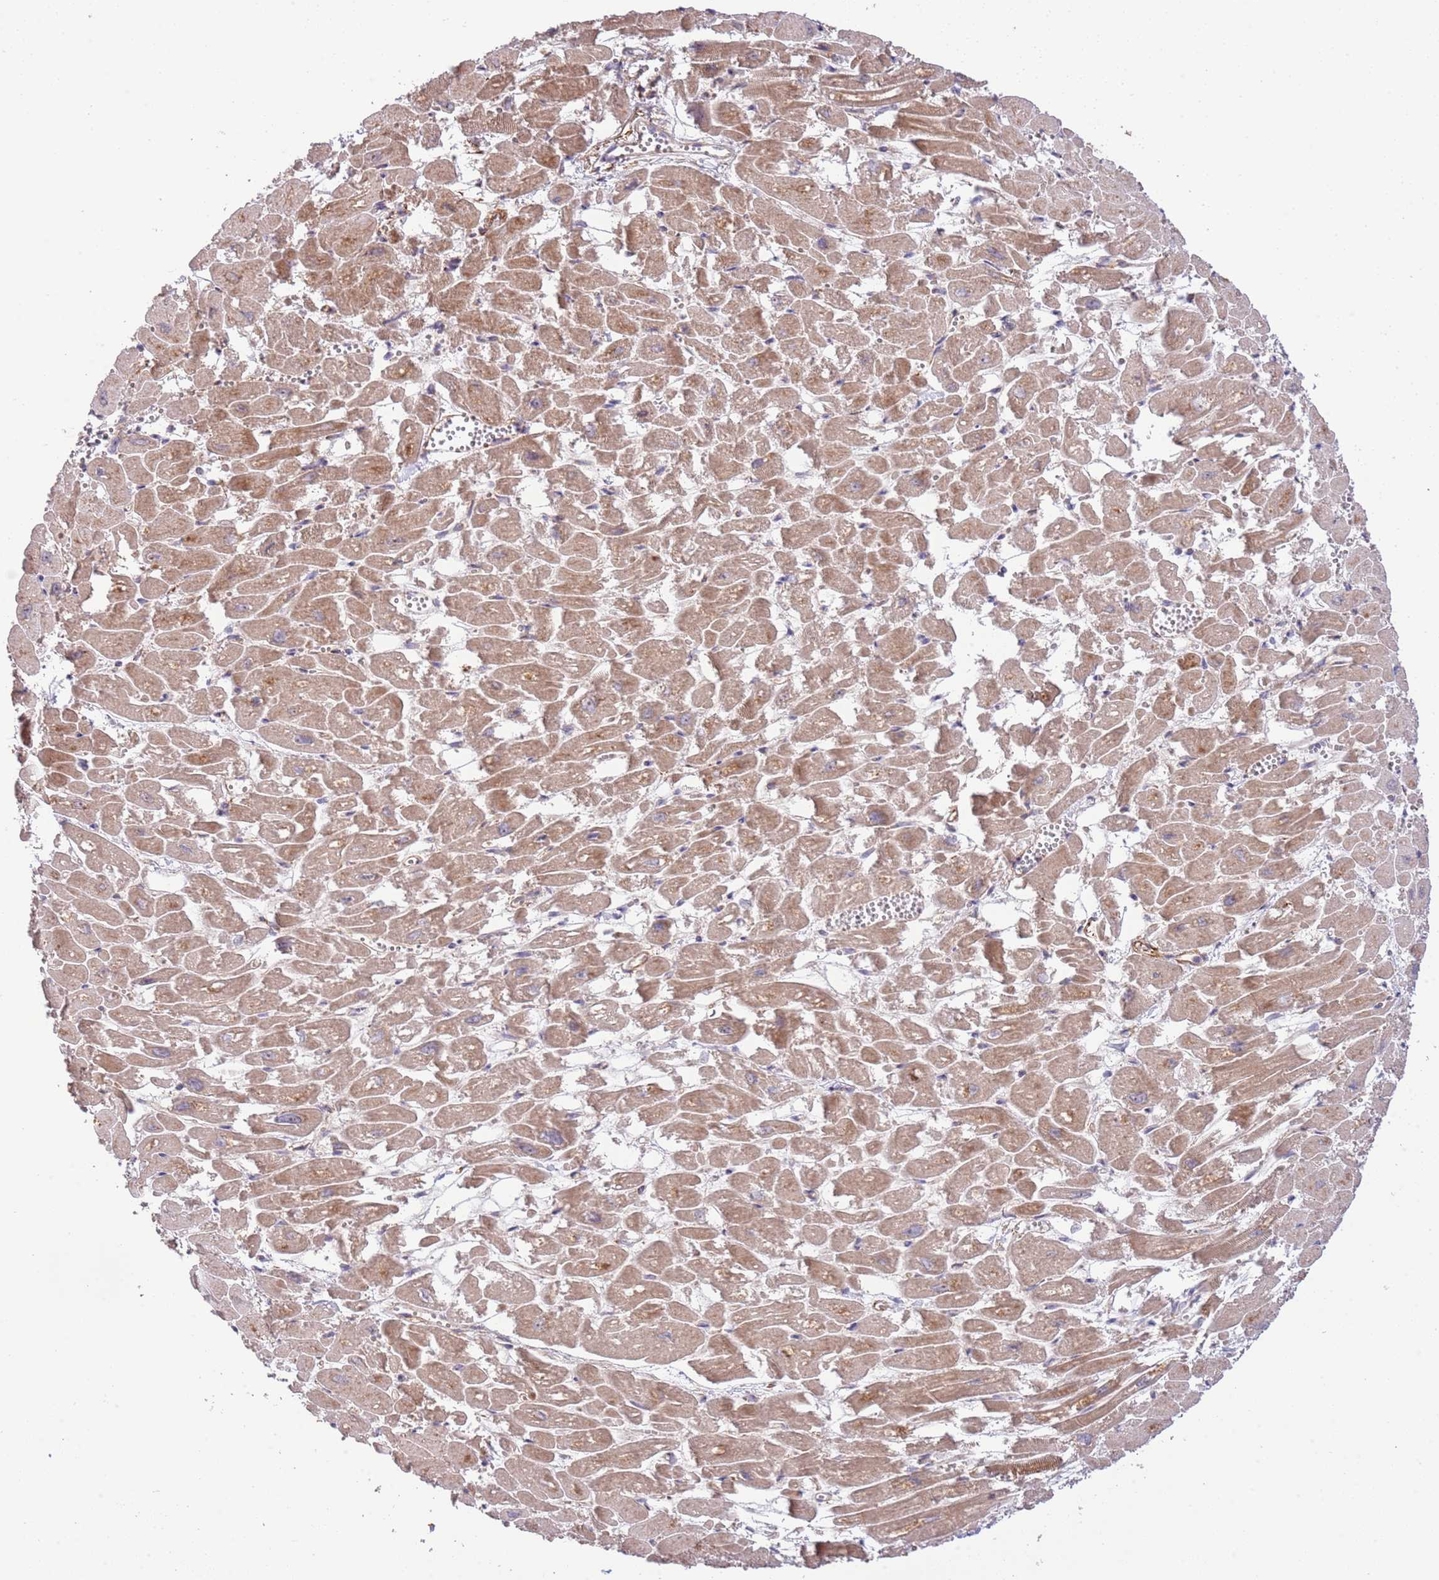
{"staining": {"intensity": "moderate", "quantity": ">75%", "location": "cytoplasmic/membranous"}, "tissue": "heart muscle", "cell_type": "Cardiomyocytes", "image_type": "normal", "snomed": [{"axis": "morphology", "description": "Normal tissue, NOS"}, {"axis": "topography", "description": "Heart"}], "caption": "IHC staining of normal heart muscle, which displays medium levels of moderate cytoplasmic/membranous positivity in approximately >75% of cardiomyocytes indicating moderate cytoplasmic/membranous protein staining. The staining was performed using DAB (3,3'-diaminobenzidine) (brown) for protein detection and nuclei were counterstained in hematoxylin (blue).", "gene": "NEK3", "patient": {"sex": "male", "age": 54}}